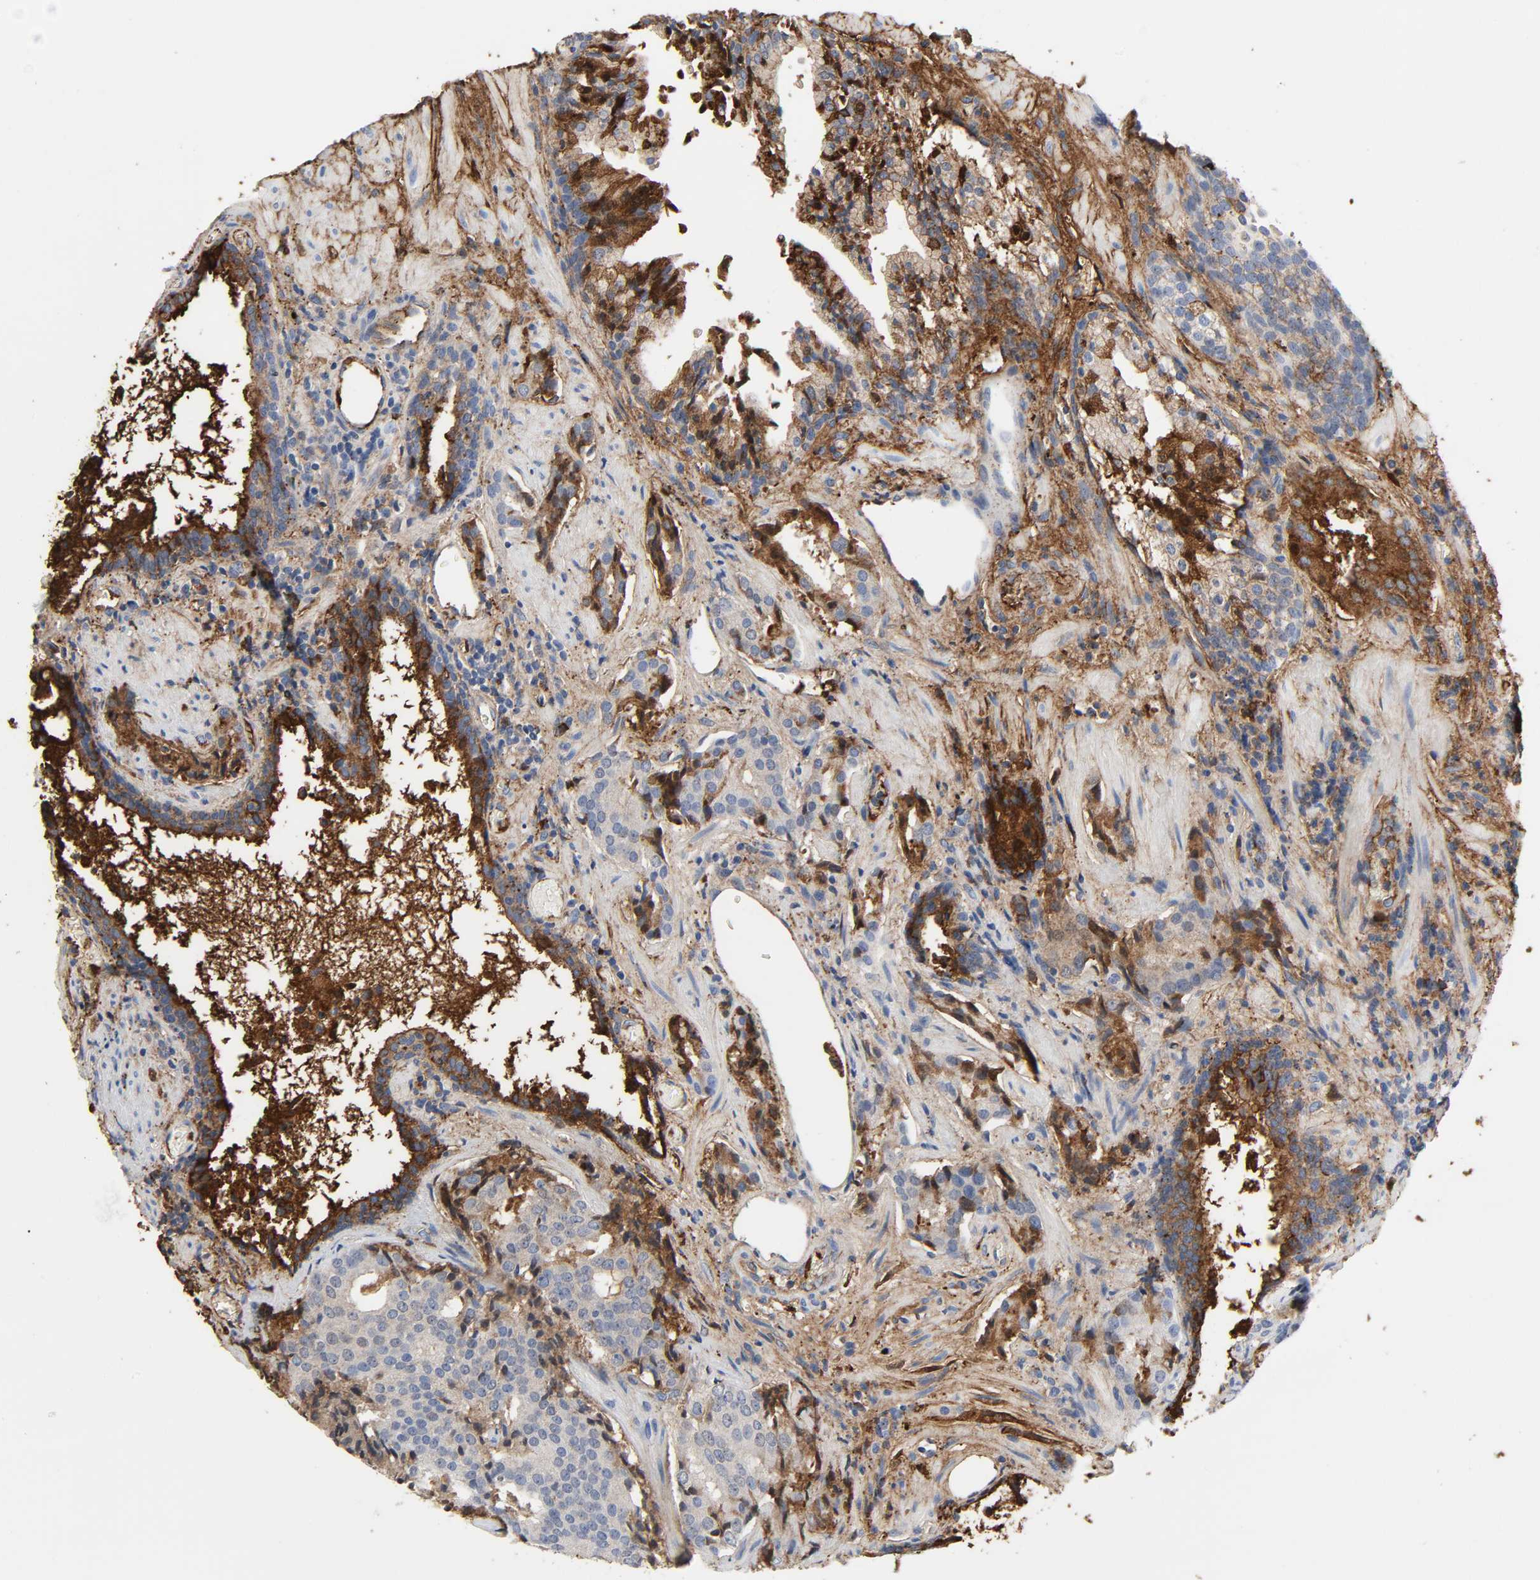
{"staining": {"intensity": "moderate", "quantity": "25%-75%", "location": "cytoplasmic/membranous"}, "tissue": "prostate cancer", "cell_type": "Tumor cells", "image_type": "cancer", "snomed": [{"axis": "morphology", "description": "Adenocarcinoma, High grade"}, {"axis": "topography", "description": "Prostate"}], "caption": "There is medium levels of moderate cytoplasmic/membranous staining in tumor cells of prostate cancer (high-grade adenocarcinoma), as demonstrated by immunohistochemical staining (brown color).", "gene": "C3", "patient": {"sex": "male", "age": 58}}